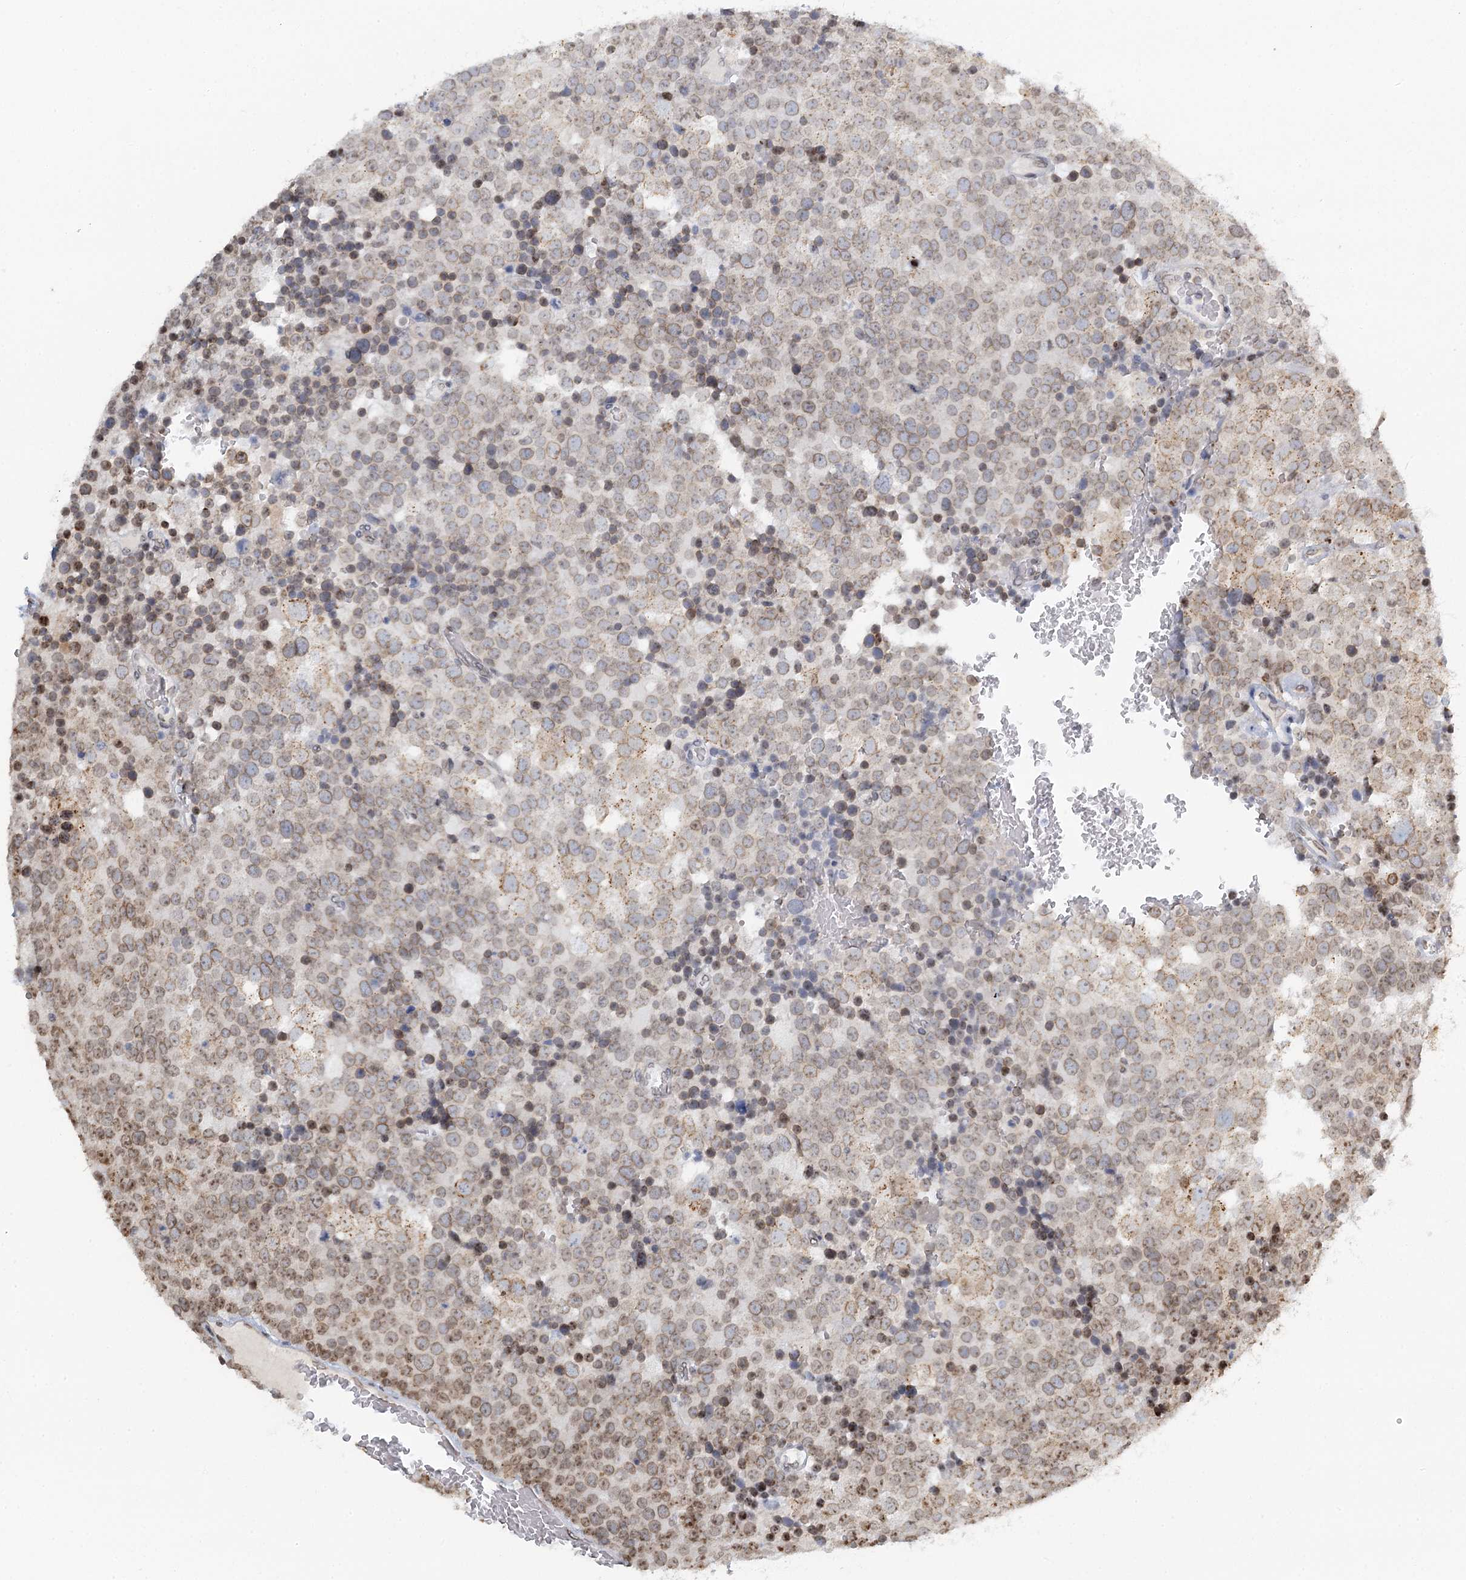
{"staining": {"intensity": "weak", "quantity": ">75%", "location": "cytoplasmic/membranous,nuclear"}, "tissue": "testis cancer", "cell_type": "Tumor cells", "image_type": "cancer", "snomed": [{"axis": "morphology", "description": "Seminoma, NOS"}, {"axis": "topography", "description": "Testis"}], "caption": "The histopathology image demonstrates immunohistochemical staining of testis seminoma. There is weak cytoplasmic/membranous and nuclear expression is present in about >75% of tumor cells. (DAB (3,3'-diaminobenzidine) IHC with brightfield microscopy, high magnification).", "gene": "TREX1", "patient": {"sex": "male", "age": 71}}